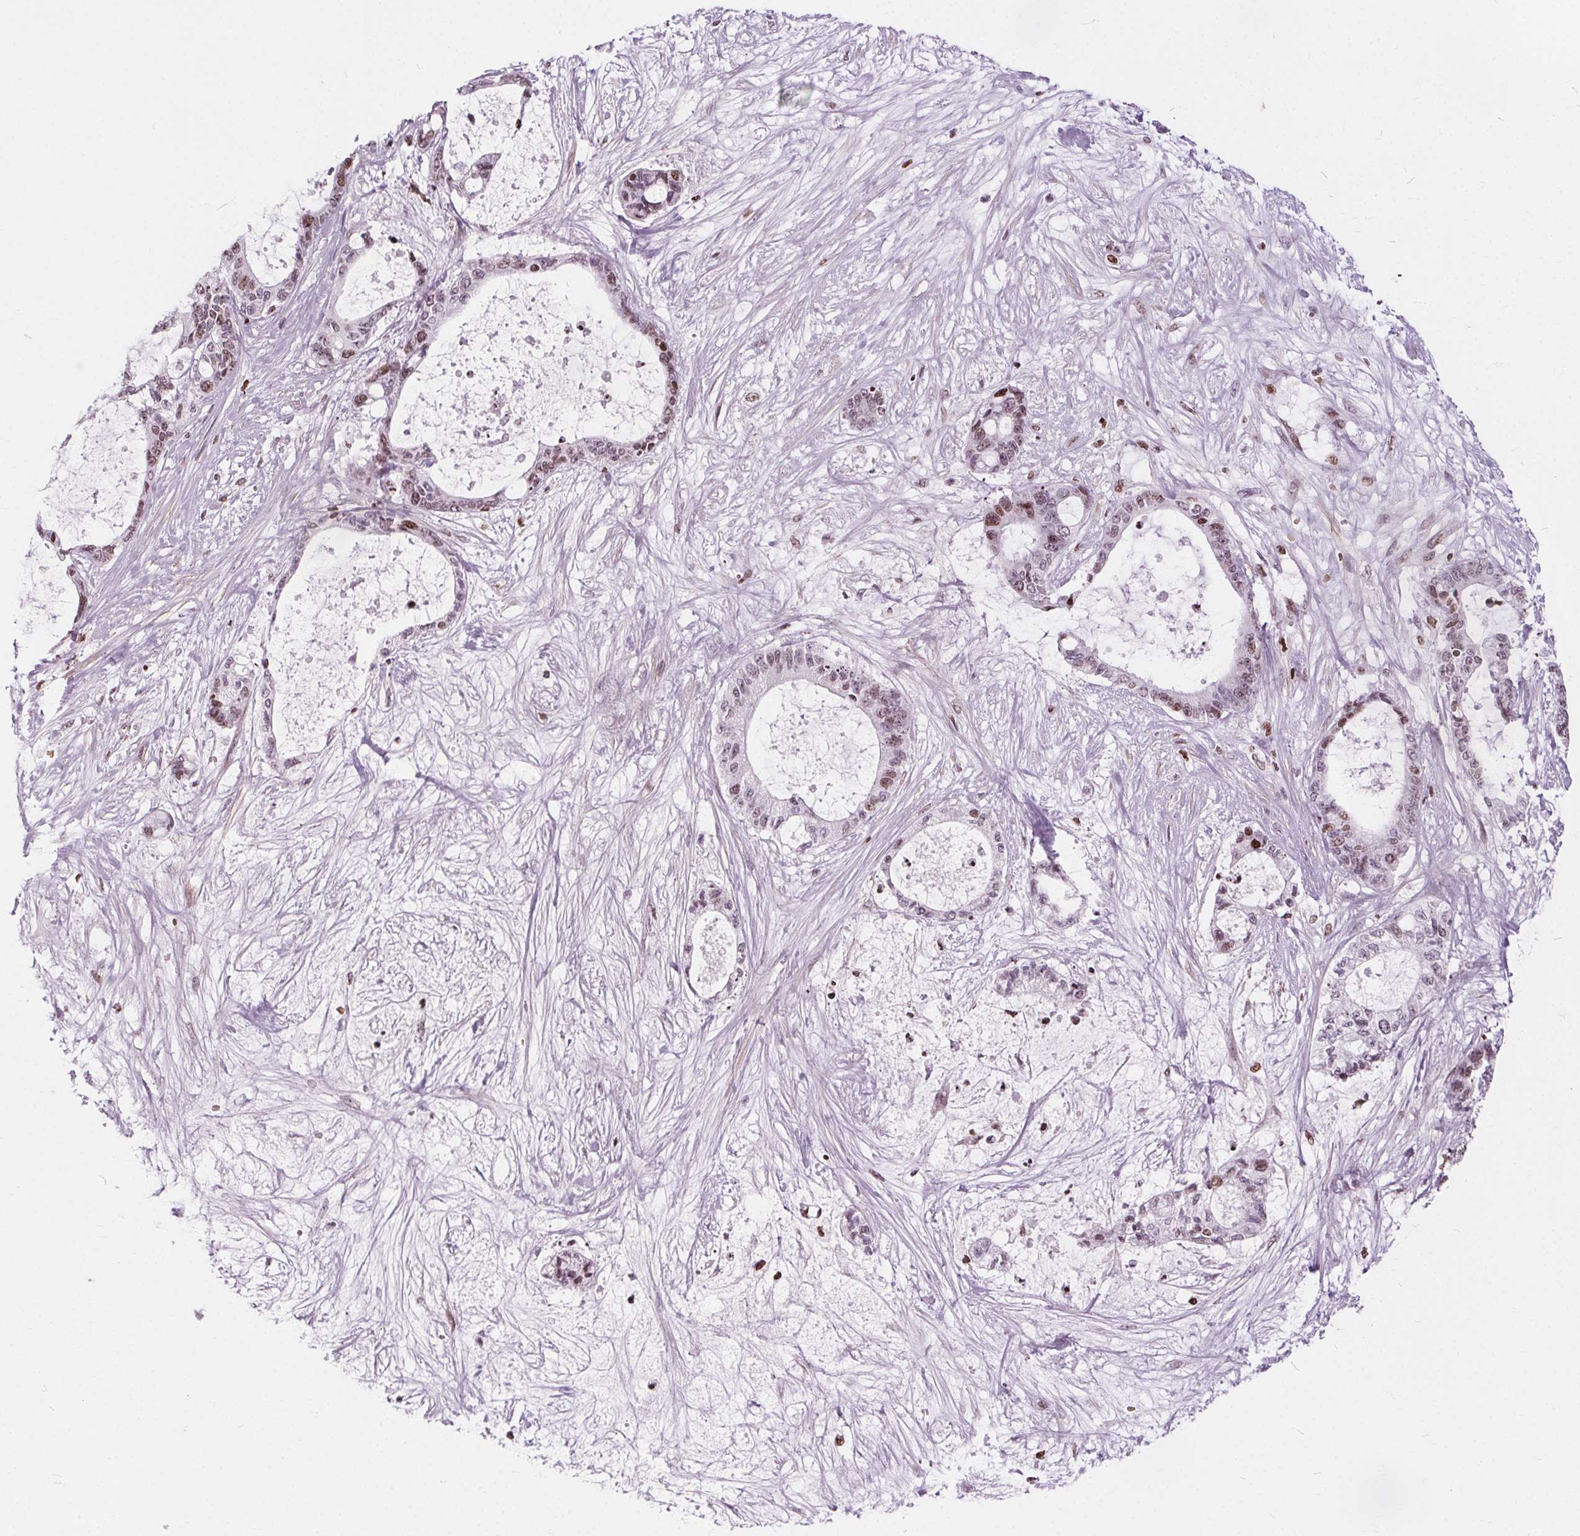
{"staining": {"intensity": "weak", "quantity": "25%-75%", "location": "nuclear"}, "tissue": "liver cancer", "cell_type": "Tumor cells", "image_type": "cancer", "snomed": [{"axis": "morphology", "description": "Normal tissue, NOS"}, {"axis": "morphology", "description": "Cholangiocarcinoma"}, {"axis": "topography", "description": "Liver"}, {"axis": "topography", "description": "Peripheral nerve tissue"}], "caption": "The image exhibits staining of liver cancer, revealing weak nuclear protein expression (brown color) within tumor cells.", "gene": "ISLR2", "patient": {"sex": "female", "age": 73}}